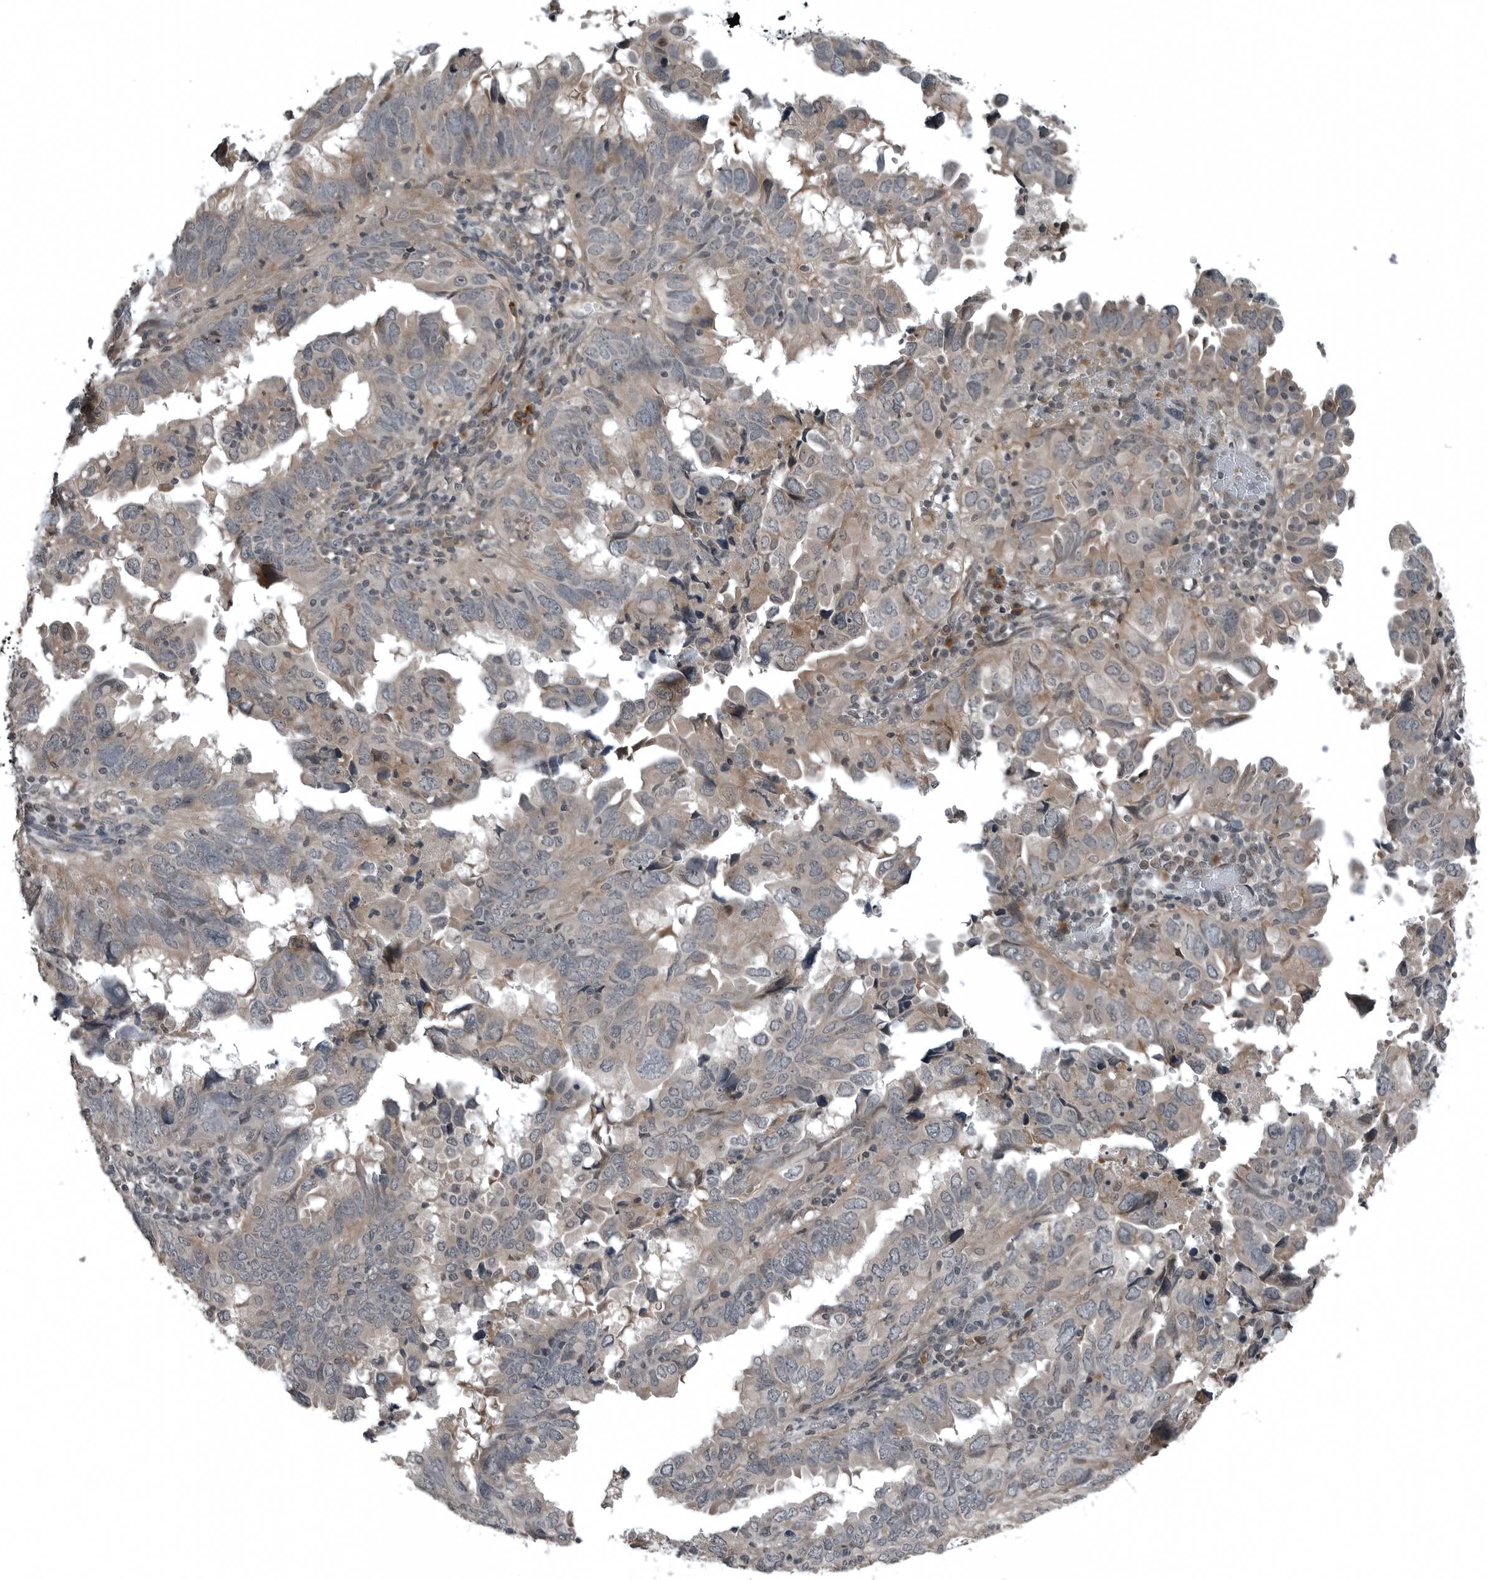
{"staining": {"intensity": "weak", "quantity": "25%-75%", "location": "cytoplasmic/membranous"}, "tissue": "endometrial cancer", "cell_type": "Tumor cells", "image_type": "cancer", "snomed": [{"axis": "morphology", "description": "Adenocarcinoma, NOS"}, {"axis": "topography", "description": "Uterus"}], "caption": "Tumor cells demonstrate low levels of weak cytoplasmic/membranous positivity in approximately 25%-75% of cells in endometrial cancer. (brown staining indicates protein expression, while blue staining denotes nuclei).", "gene": "GAK", "patient": {"sex": "female", "age": 77}}